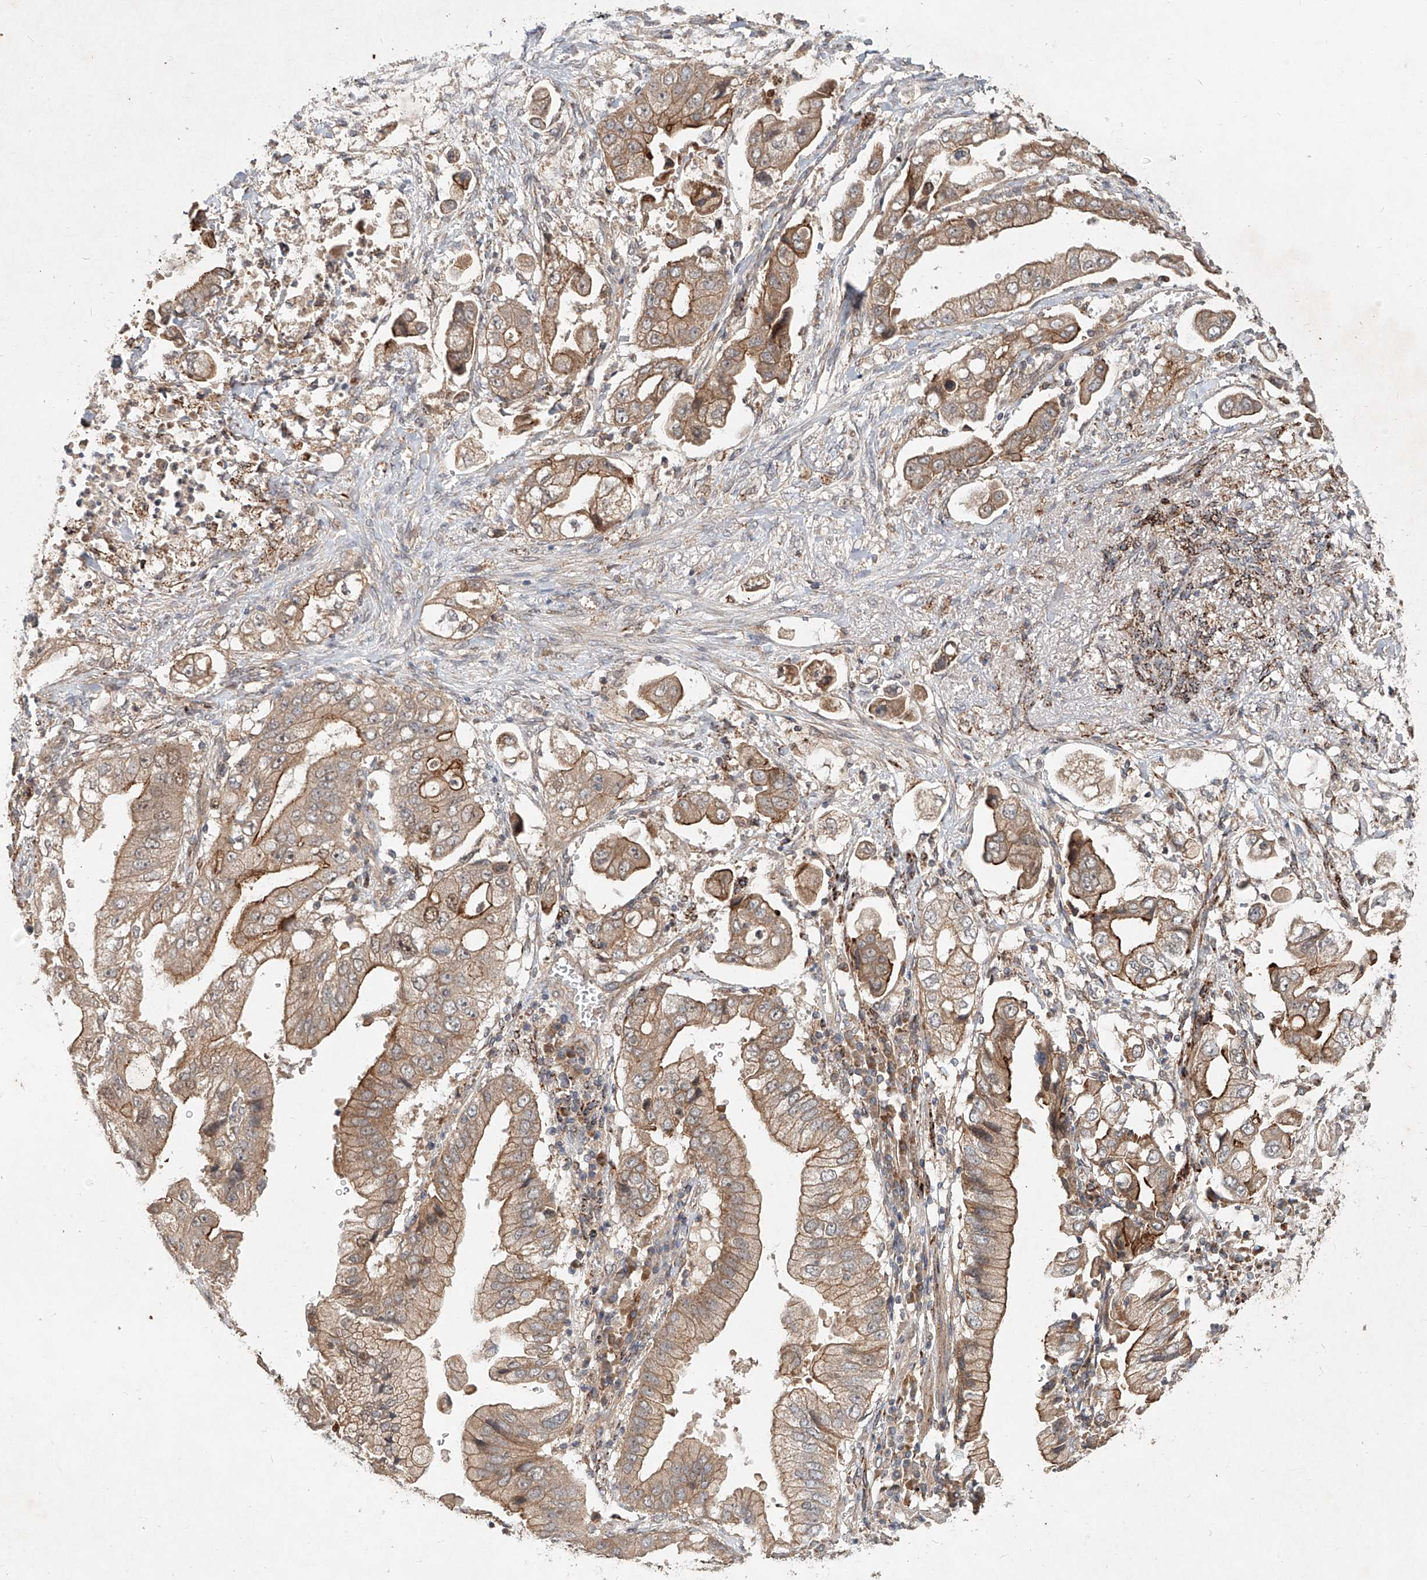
{"staining": {"intensity": "moderate", "quantity": ">75%", "location": "cytoplasmic/membranous"}, "tissue": "stomach cancer", "cell_type": "Tumor cells", "image_type": "cancer", "snomed": [{"axis": "morphology", "description": "Adenocarcinoma, NOS"}, {"axis": "topography", "description": "Stomach"}], "caption": "Protein staining displays moderate cytoplasmic/membranous expression in approximately >75% of tumor cells in stomach cancer (adenocarcinoma).", "gene": "IER5", "patient": {"sex": "male", "age": 62}}